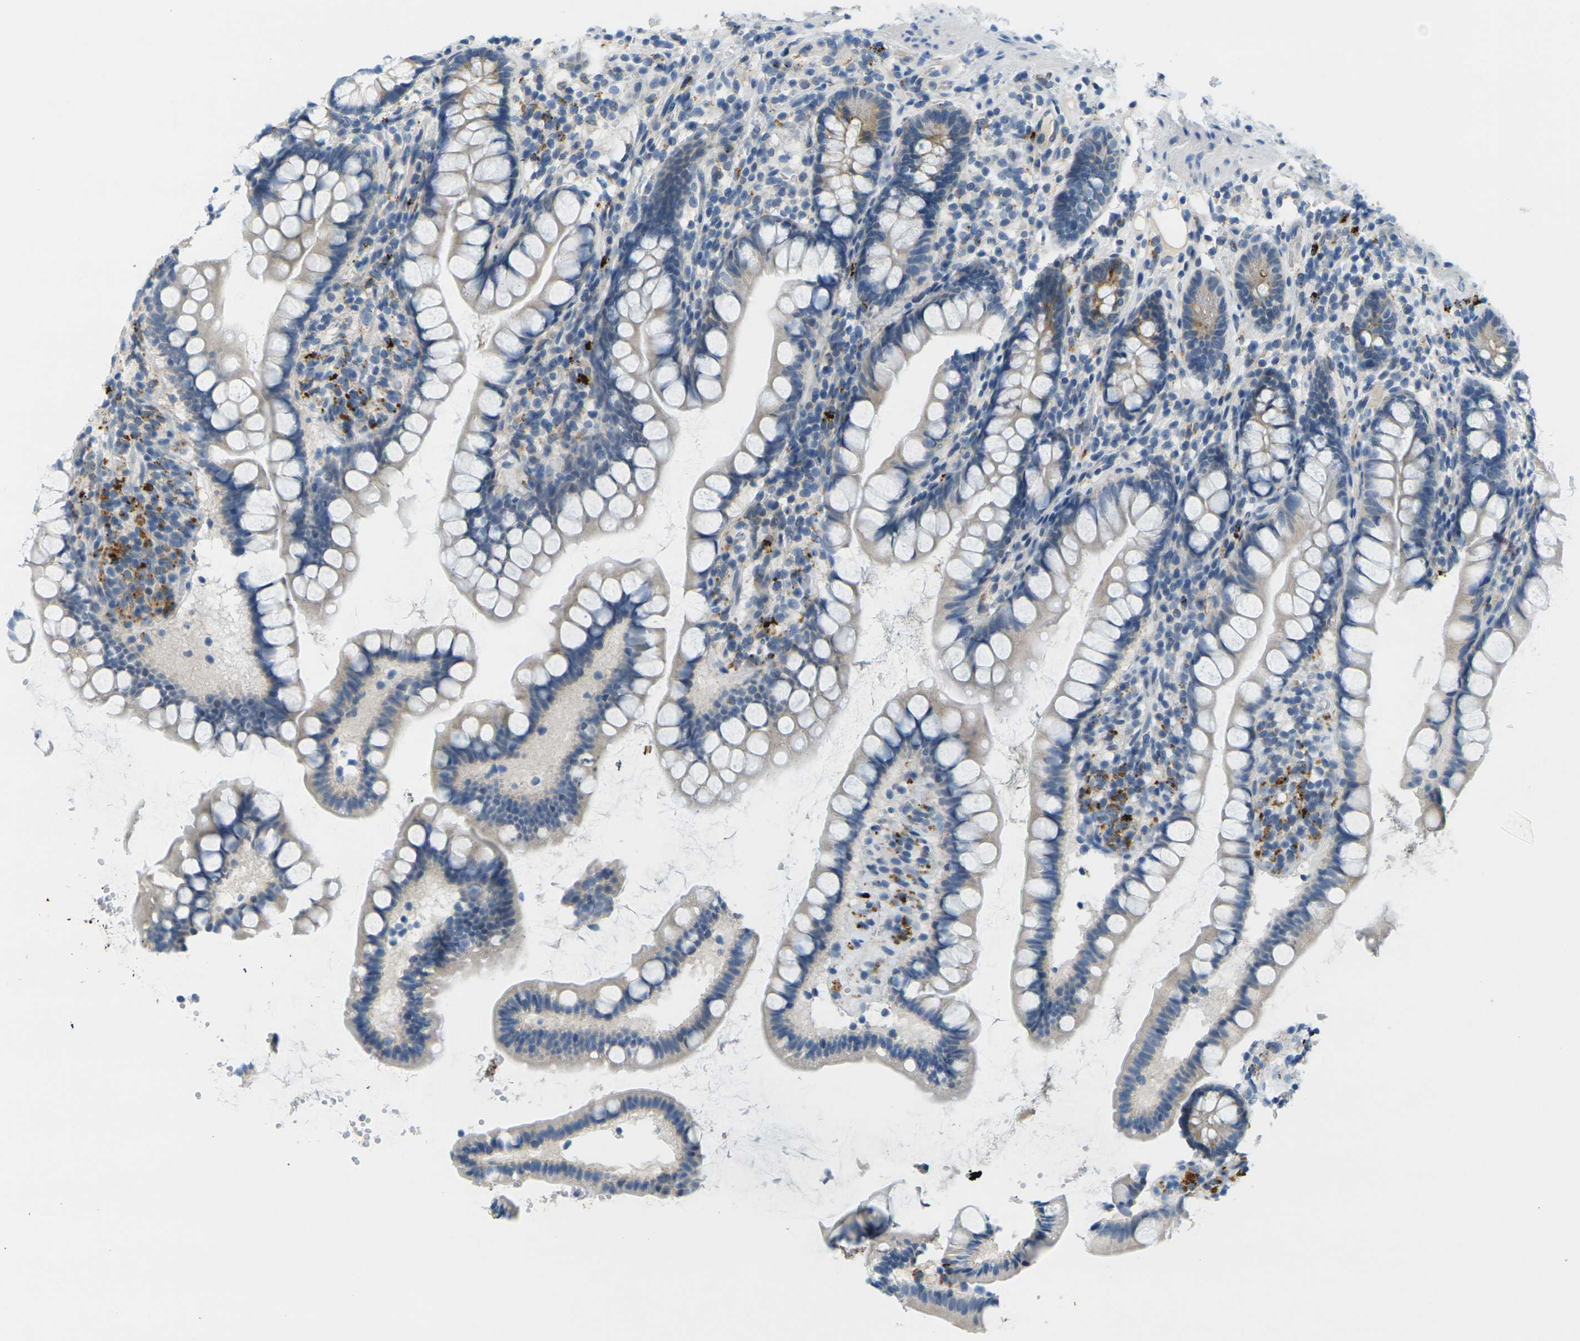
{"staining": {"intensity": "weak", "quantity": "<25%", "location": "cytoplasmic/membranous"}, "tissue": "small intestine", "cell_type": "Glandular cells", "image_type": "normal", "snomed": [{"axis": "morphology", "description": "Normal tissue, NOS"}, {"axis": "topography", "description": "Small intestine"}], "caption": "Immunohistochemistry histopathology image of normal small intestine: human small intestine stained with DAB demonstrates no significant protein expression in glandular cells. Nuclei are stained in blue.", "gene": "CYP2C8", "patient": {"sex": "female", "age": 84}}